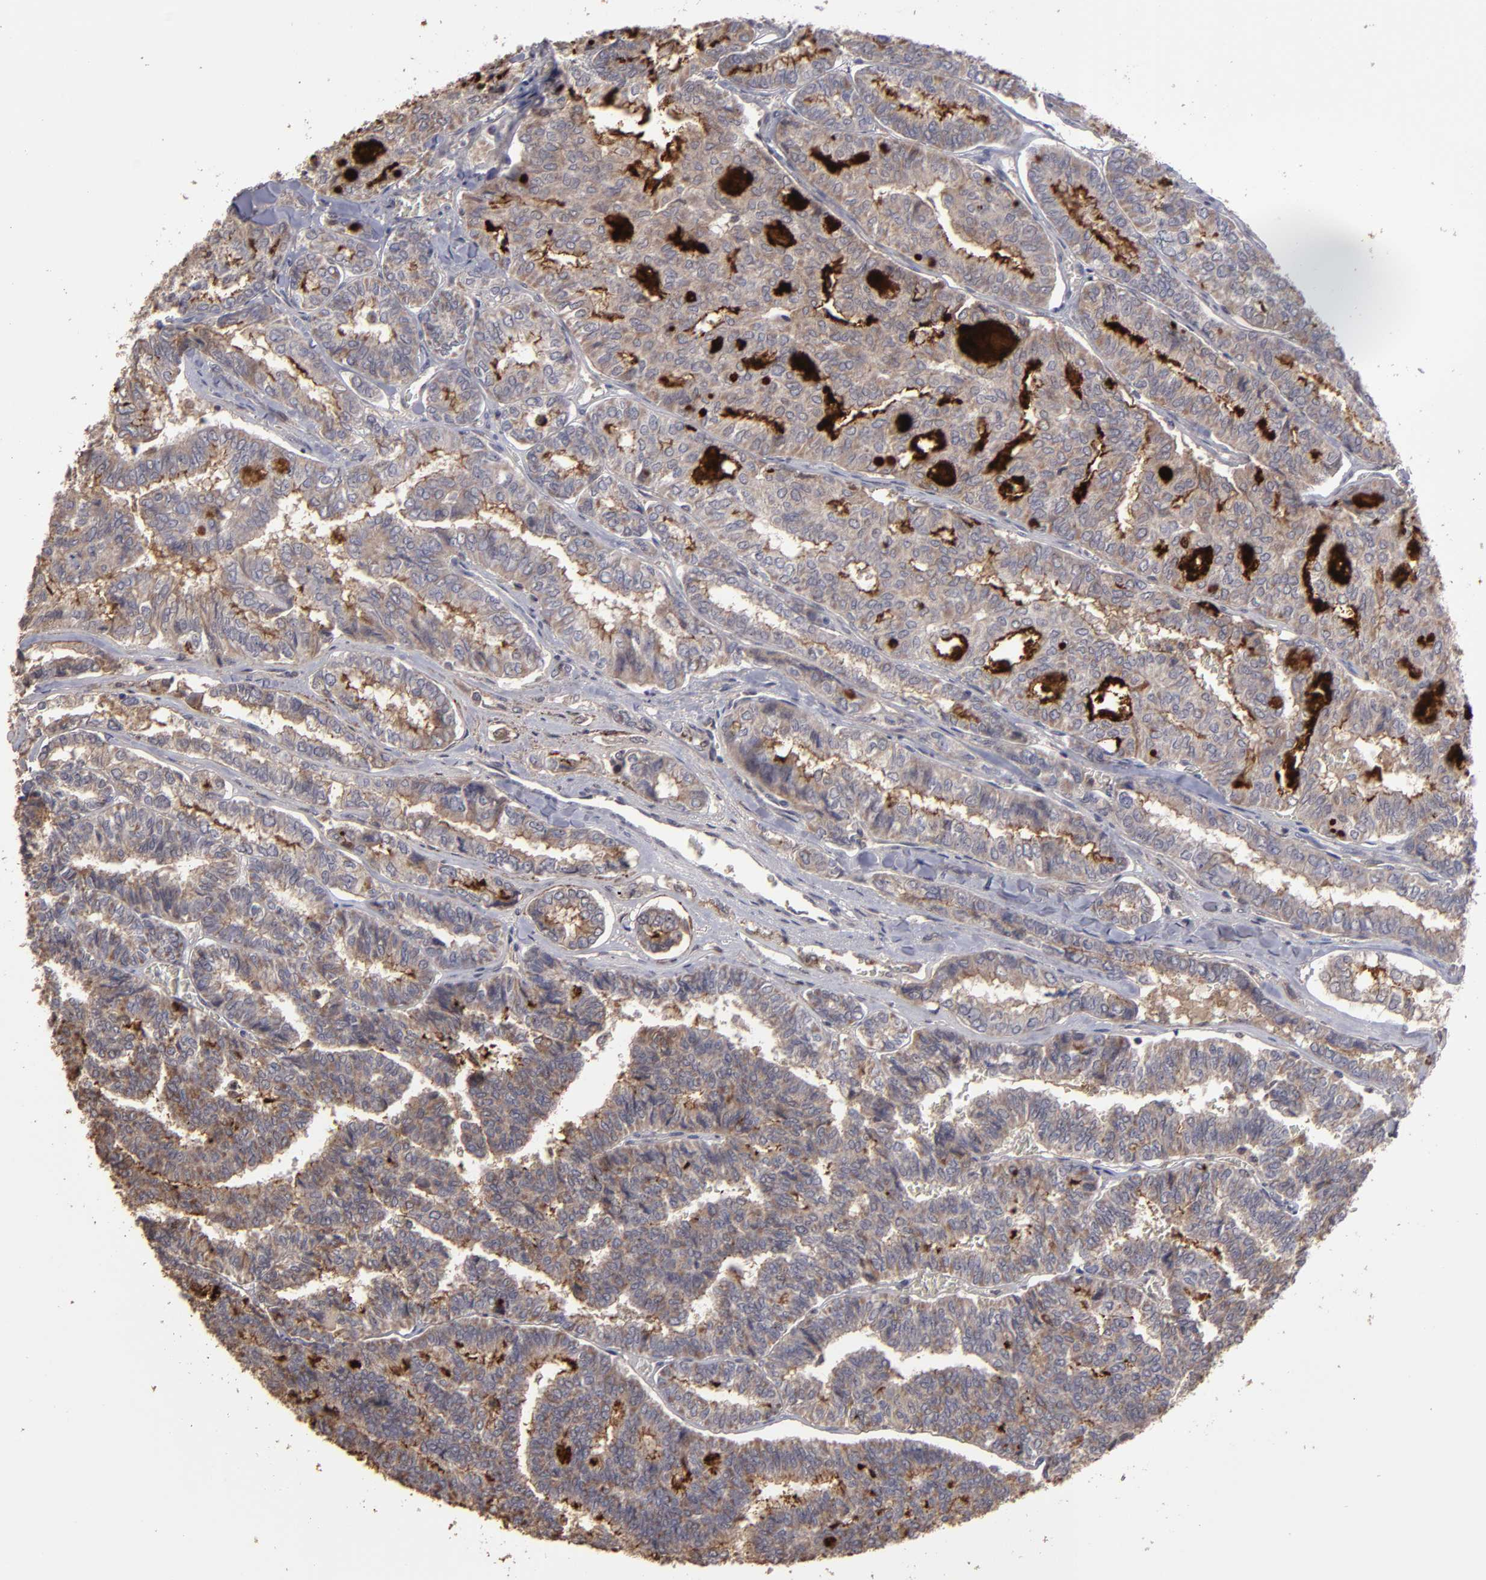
{"staining": {"intensity": "moderate", "quantity": ">75%", "location": "cytoplasmic/membranous"}, "tissue": "thyroid cancer", "cell_type": "Tumor cells", "image_type": "cancer", "snomed": [{"axis": "morphology", "description": "Papillary adenocarcinoma, NOS"}, {"axis": "topography", "description": "Thyroid gland"}], "caption": "Immunohistochemical staining of thyroid papillary adenocarcinoma exhibits medium levels of moderate cytoplasmic/membranous staining in about >75% of tumor cells. The protein is stained brown, and the nuclei are stained in blue (DAB IHC with brightfield microscopy, high magnification).", "gene": "CD55", "patient": {"sex": "female", "age": 35}}